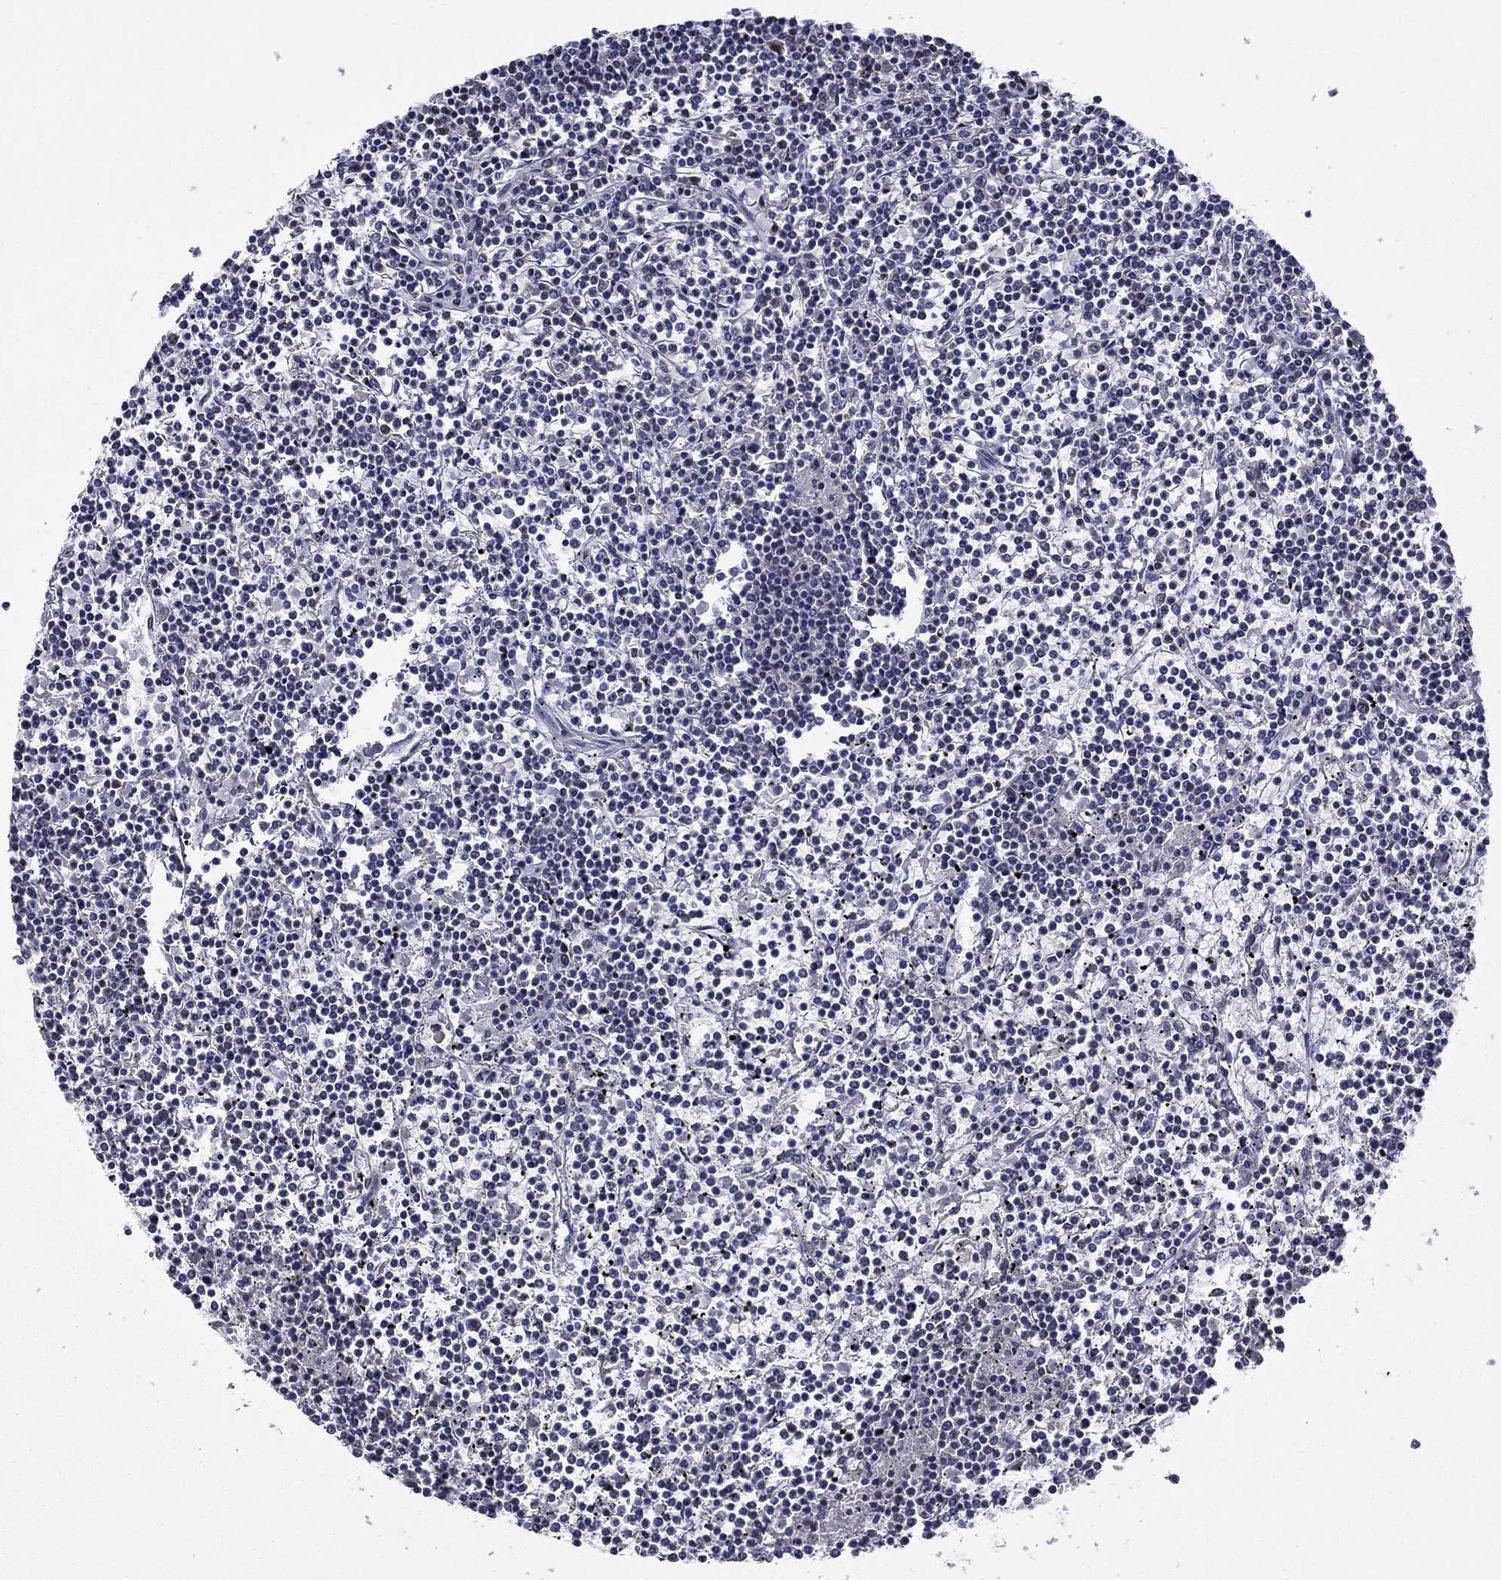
{"staining": {"intensity": "negative", "quantity": "none", "location": "none"}, "tissue": "lymphoma", "cell_type": "Tumor cells", "image_type": "cancer", "snomed": [{"axis": "morphology", "description": "Malignant lymphoma, non-Hodgkin's type, Low grade"}, {"axis": "topography", "description": "Spleen"}], "caption": "Tumor cells show no significant expression in lymphoma.", "gene": "LMO7", "patient": {"sex": "female", "age": 19}}